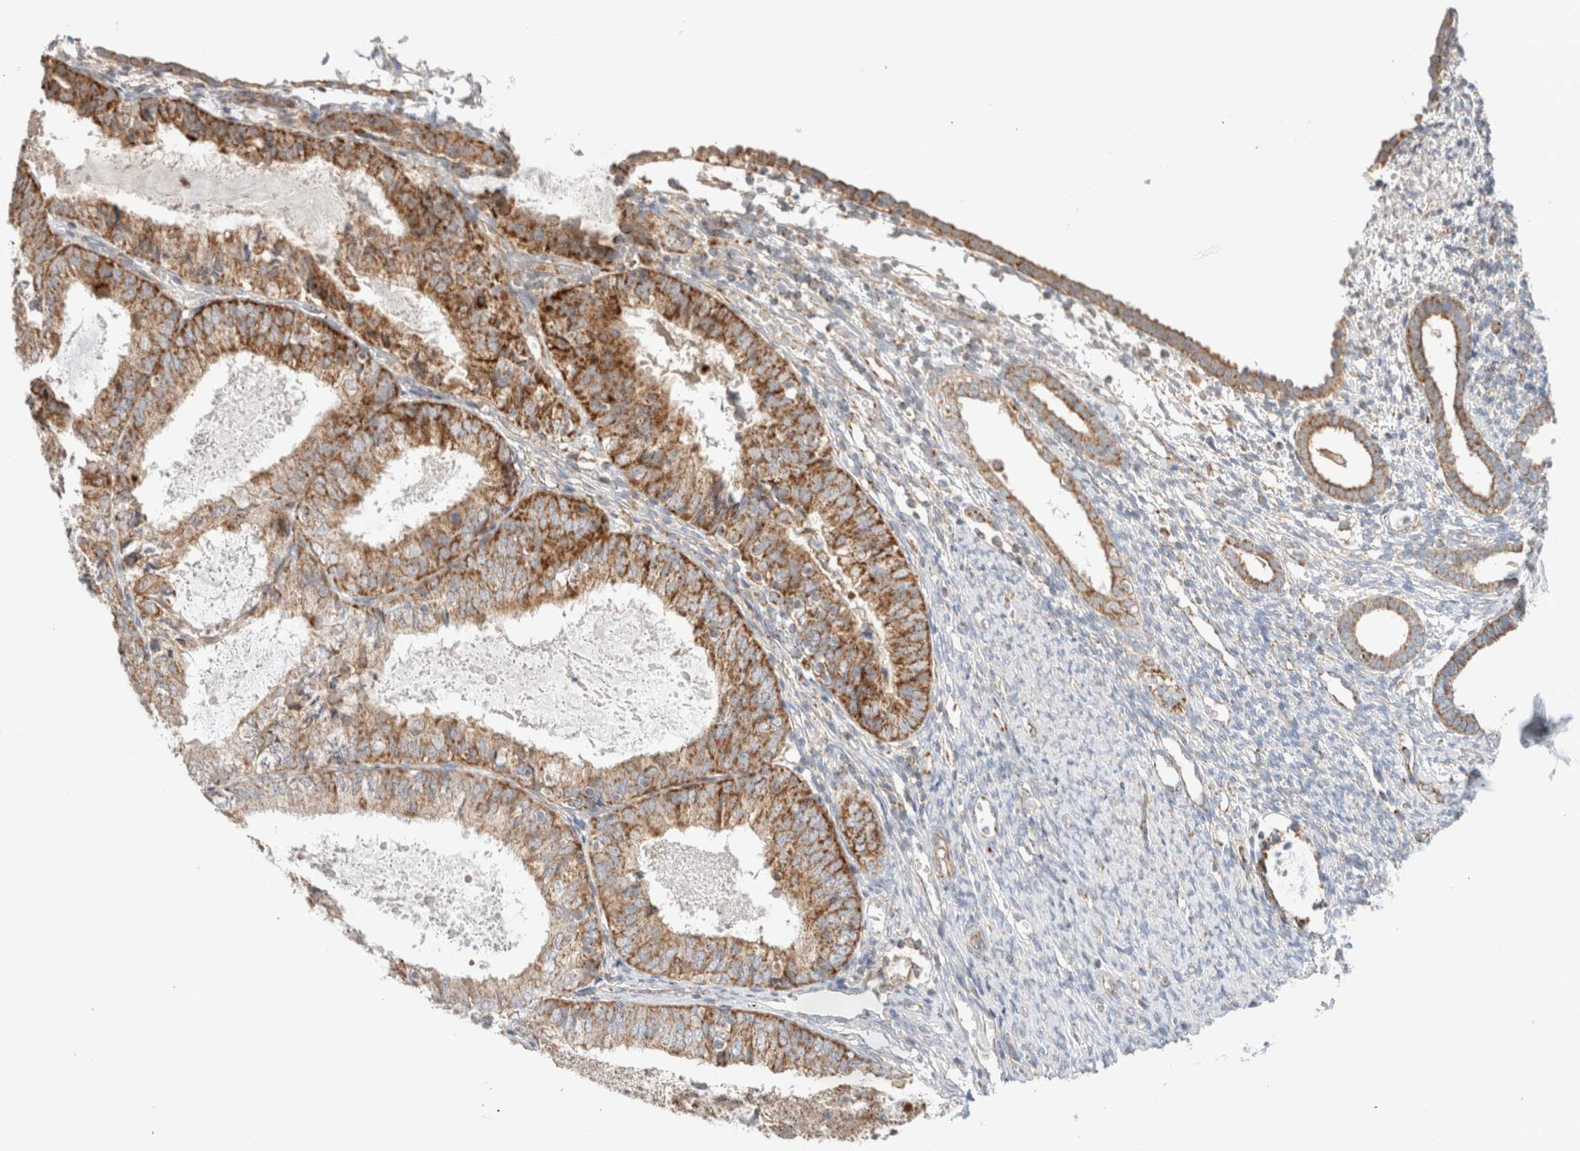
{"staining": {"intensity": "negative", "quantity": "none", "location": "none"}, "tissue": "endometrium", "cell_type": "Cells in endometrial stroma", "image_type": "normal", "snomed": [{"axis": "morphology", "description": "Normal tissue, NOS"}, {"axis": "morphology", "description": "Adenocarcinoma, NOS"}, {"axis": "topography", "description": "Endometrium"}], "caption": "High magnification brightfield microscopy of normal endometrium stained with DAB (brown) and counterstained with hematoxylin (blue): cells in endometrial stroma show no significant expression.", "gene": "MRM3", "patient": {"sex": "female", "age": 57}}